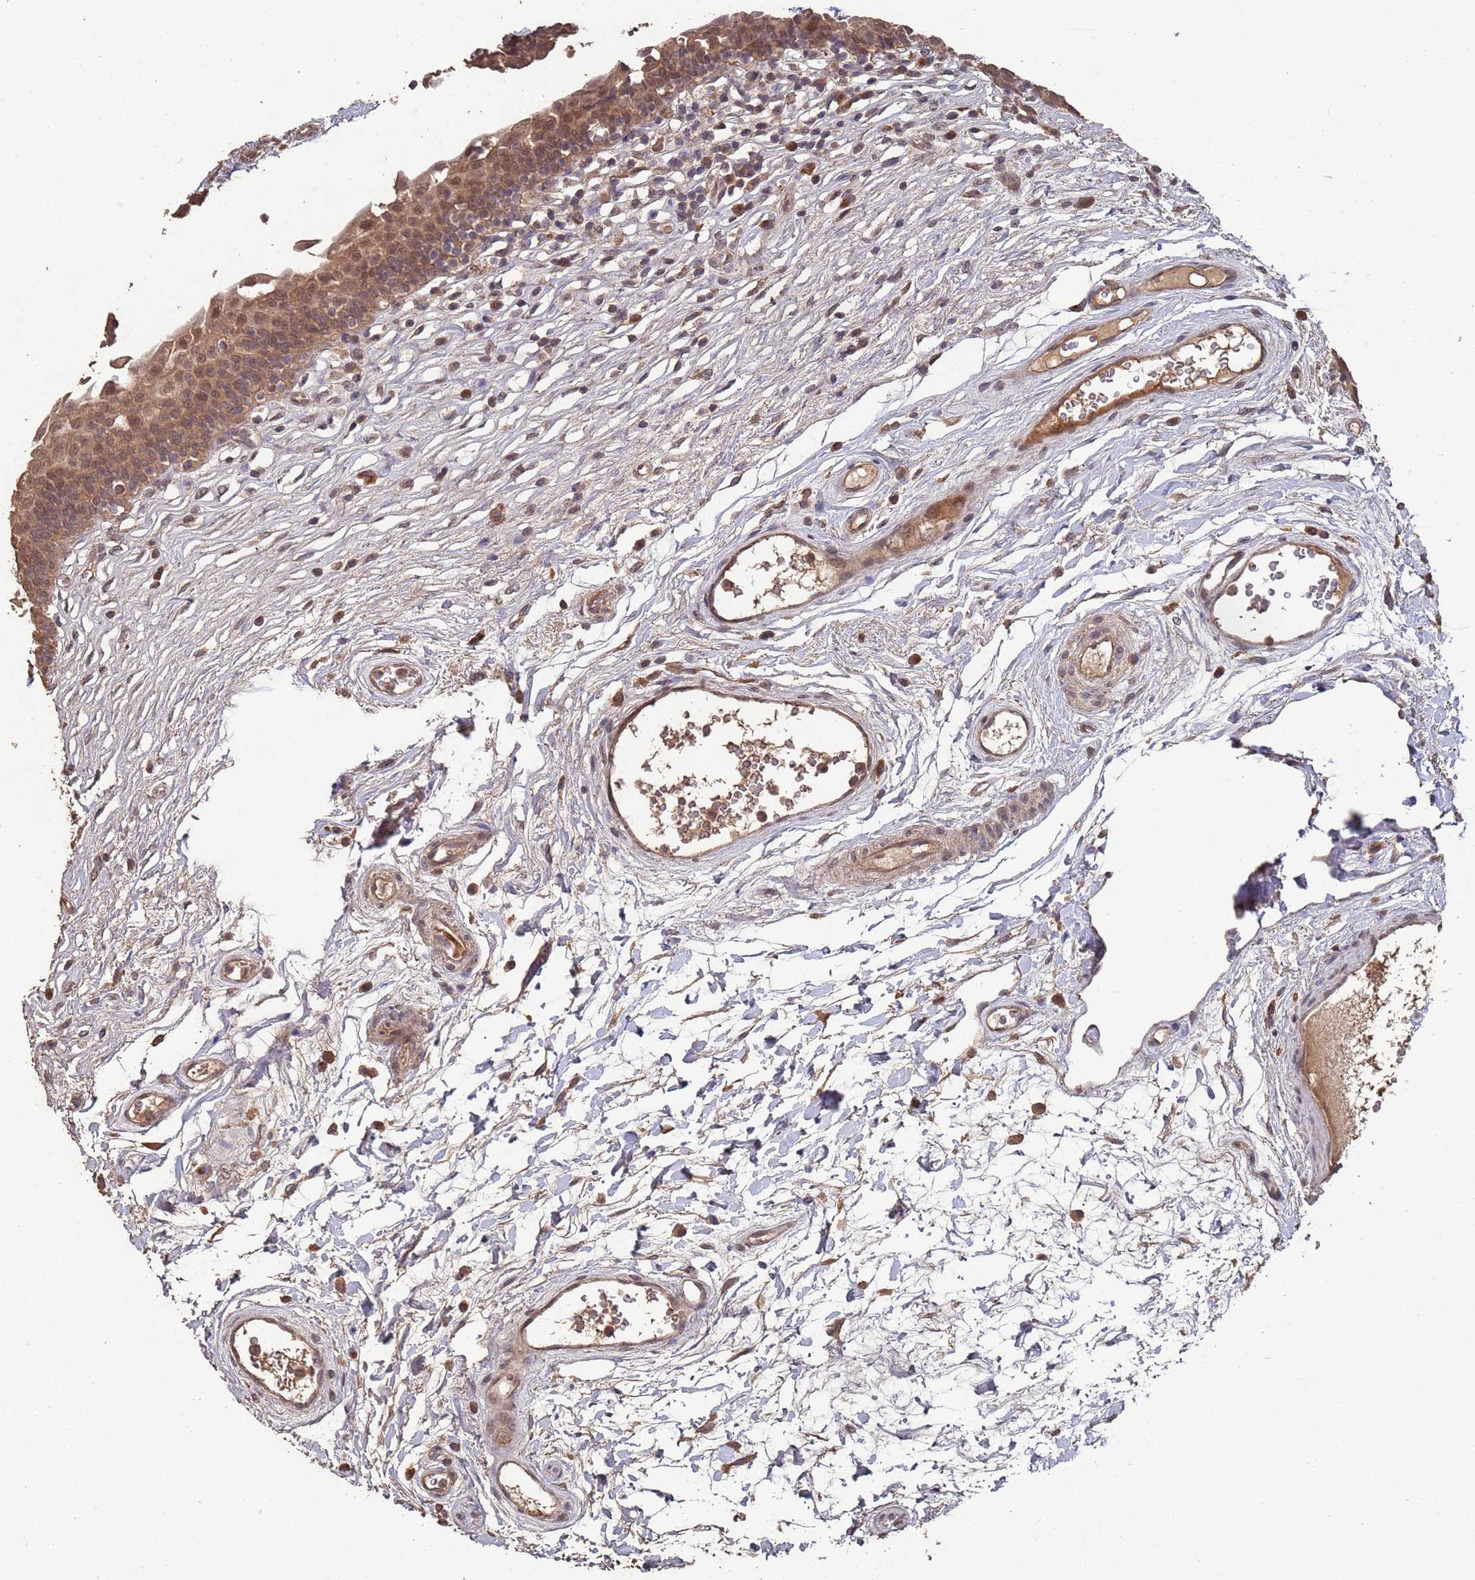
{"staining": {"intensity": "moderate", "quantity": ">75%", "location": "cytoplasmic/membranous,nuclear"}, "tissue": "urinary bladder", "cell_type": "Urothelial cells", "image_type": "normal", "snomed": [{"axis": "morphology", "description": "Normal tissue, NOS"}, {"axis": "topography", "description": "Urinary bladder"}], "caption": "Immunohistochemistry of normal urinary bladder displays medium levels of moderate cytoplasmic/membranous,nuclear staining in approximately >75% of urothelial cells.", "gene": "FRAT1", "patient": {"sex": "male", "age": 83}}